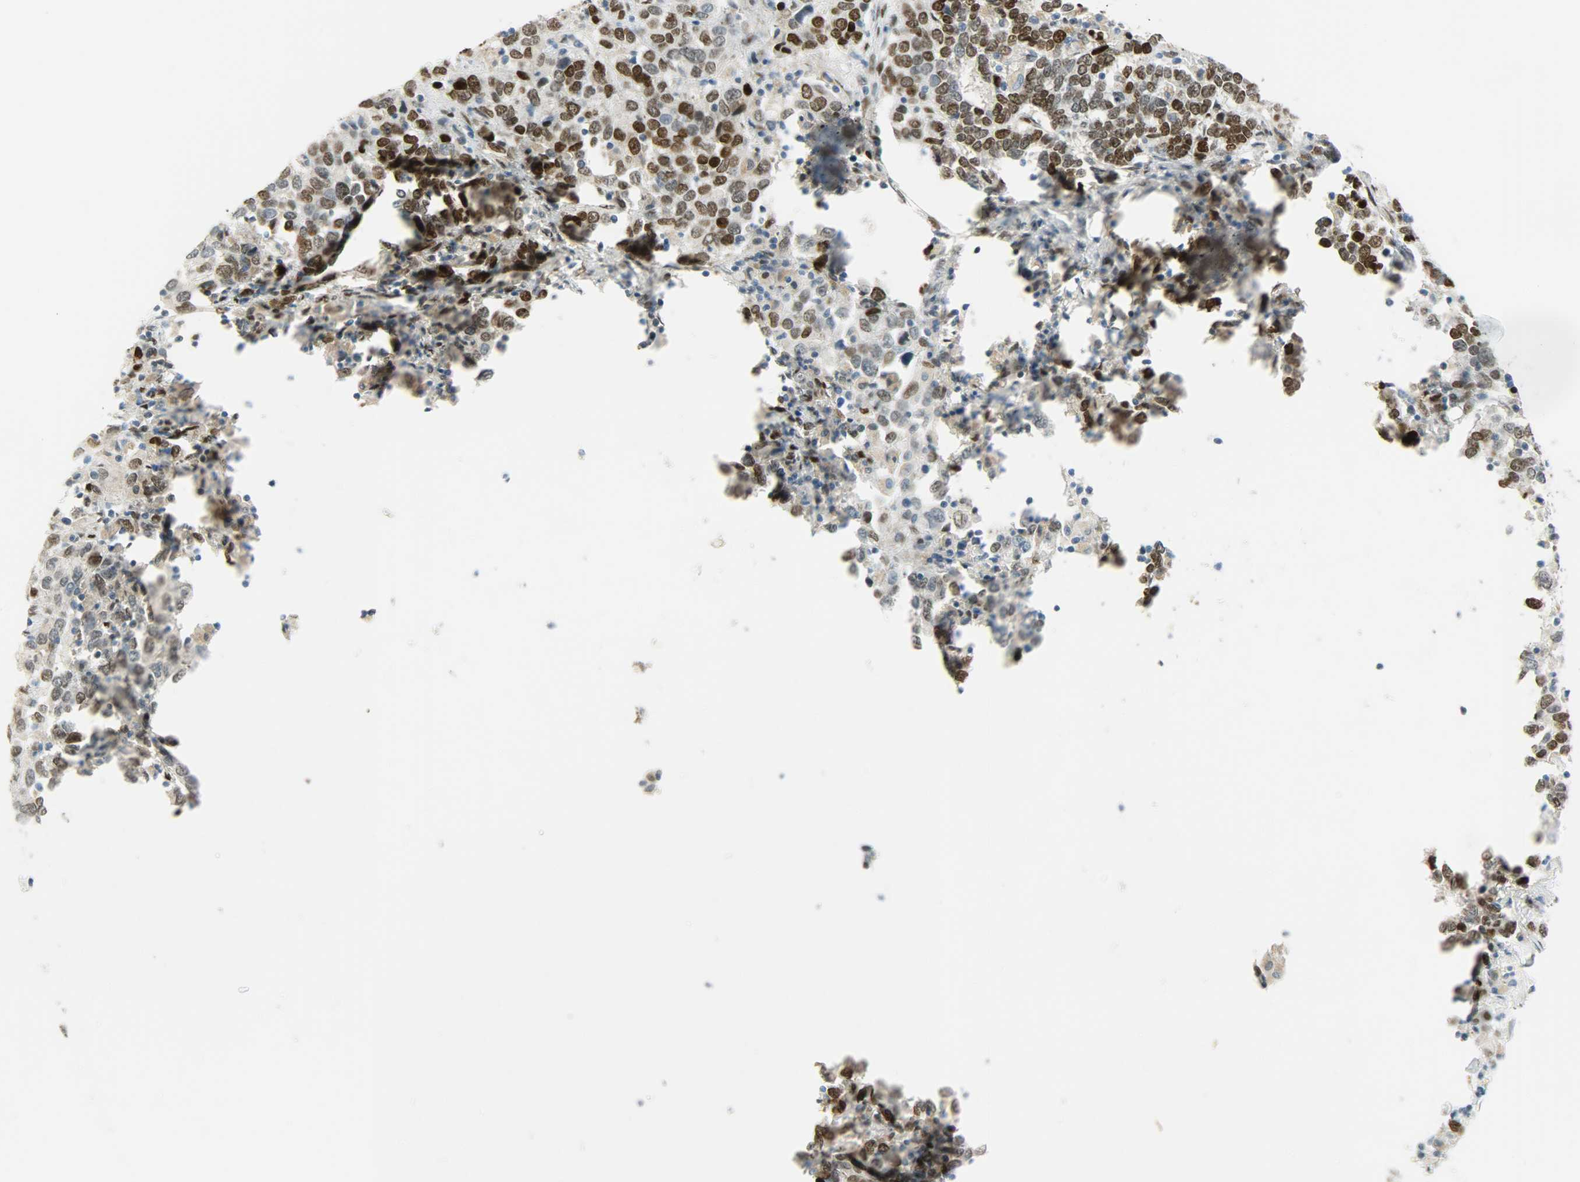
{"staining": {"intensity": "strong", "quantity": ">75%", "location": "nuclear"}, "tissue": "urothelial cancer", "cell_type": "Tumor cells", "image_type": "cancer", "snomed": [{"axis": "morphology", "description": "Urothelial carcinoma, High grade"}, {"axis": "topography", "description": "Urinary bladder"}], "caption": "Approximately >75% of tumor cells in high-grade urothelial carcinoma show strong nuclear protein staining as visualized by brown immunohistochemical staining.", "gene": "JUNB", "patient": {"sex": "male", "age": 61}}